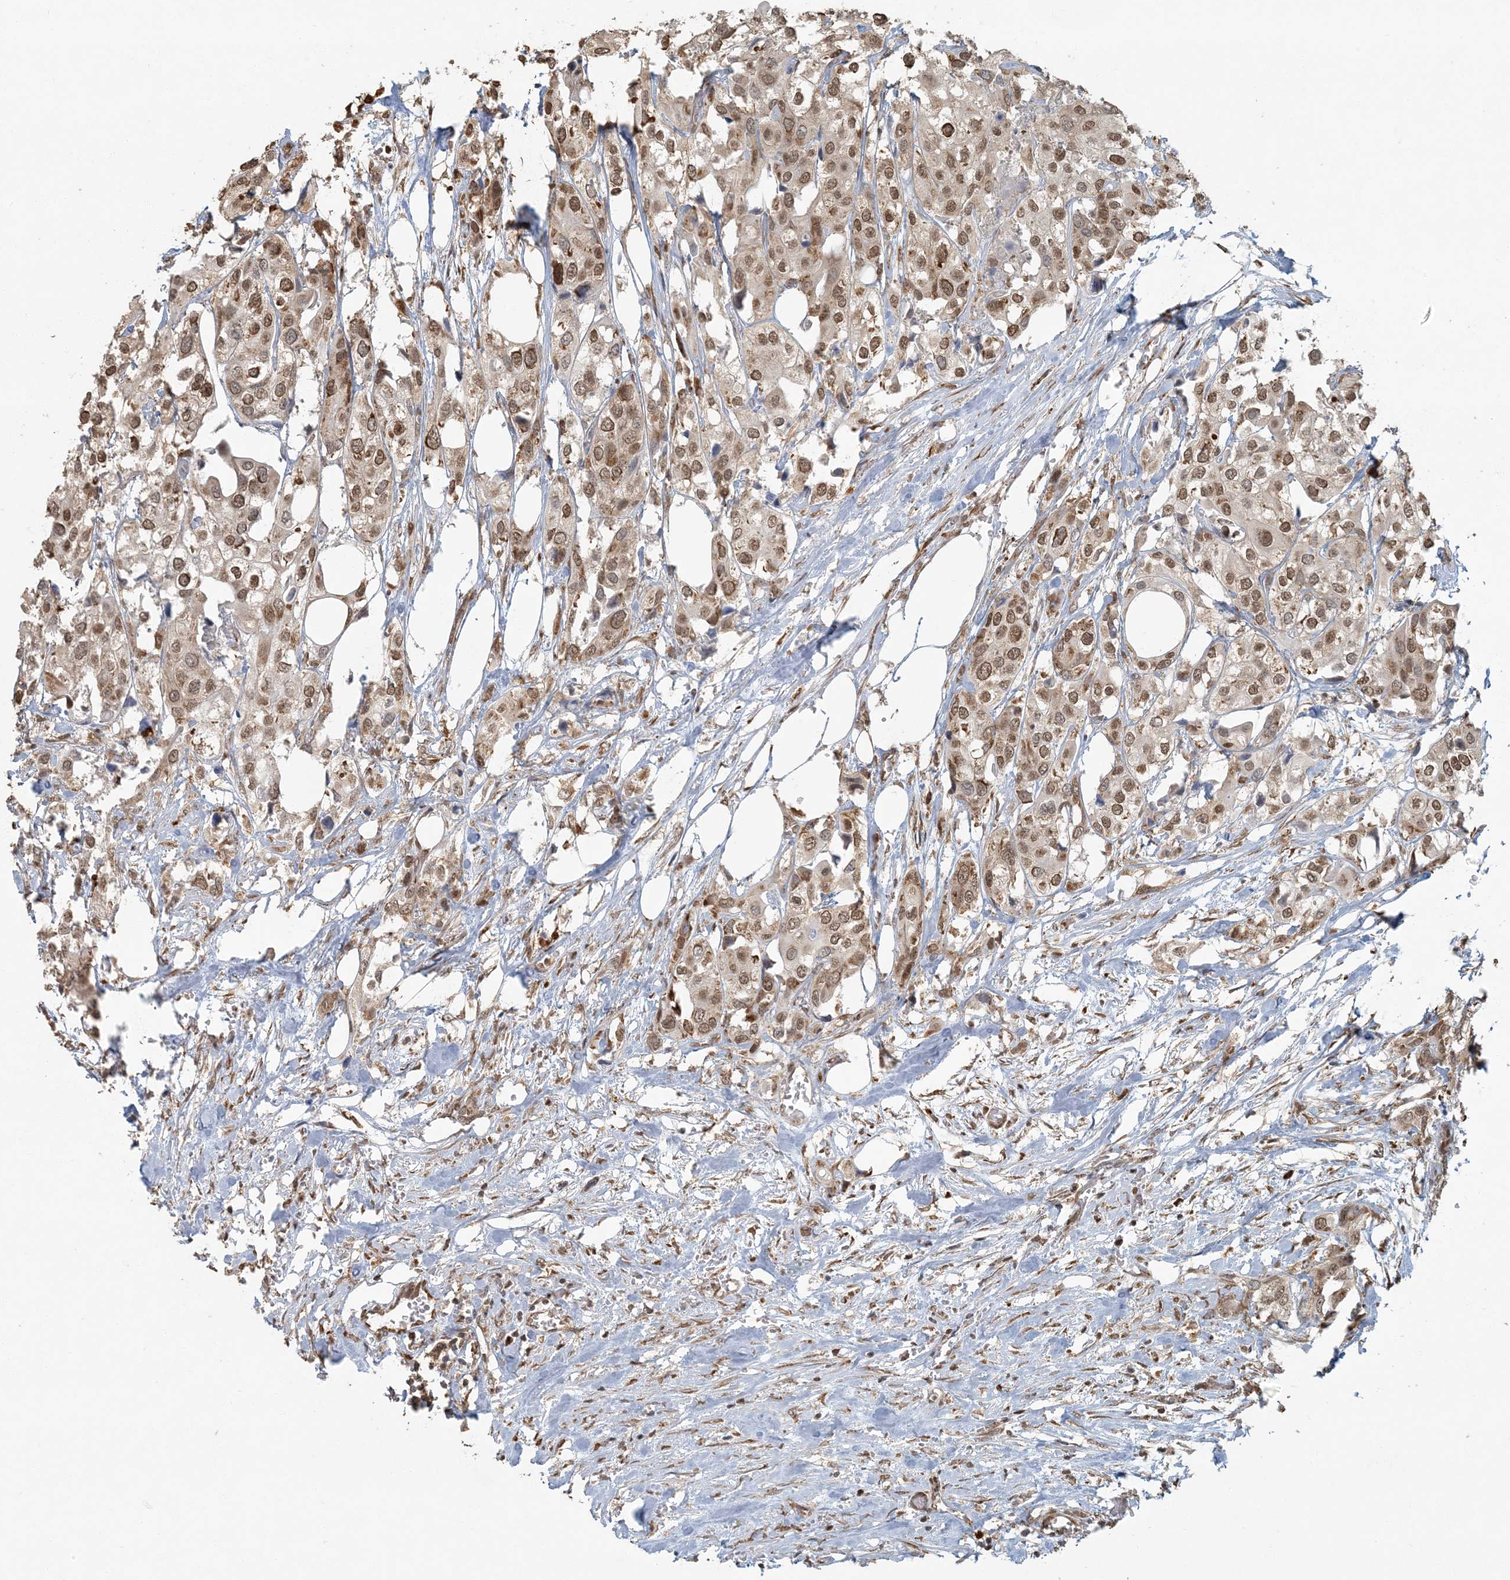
{"staining": {"intensity": "strong", "quantity": ">75%", "location": "nuclear"}, "tissue": "urothelial cancer", "cell_type": "Tumor cells", "image_type": "cancer", "snomed": [{"axis": "morphology", "description": "Urothelial carcinoma, High grade"}, {"axis": "topography", "description": "Urinary bladder"}], "caption": "The micrograph demonstrates staining of high-grade urothelial carcinoma, revealing strong nuclear protein expression (brown color) within tumor cells.", "gene": "AK9", "patient": {"sex": "male", "age": 64}}